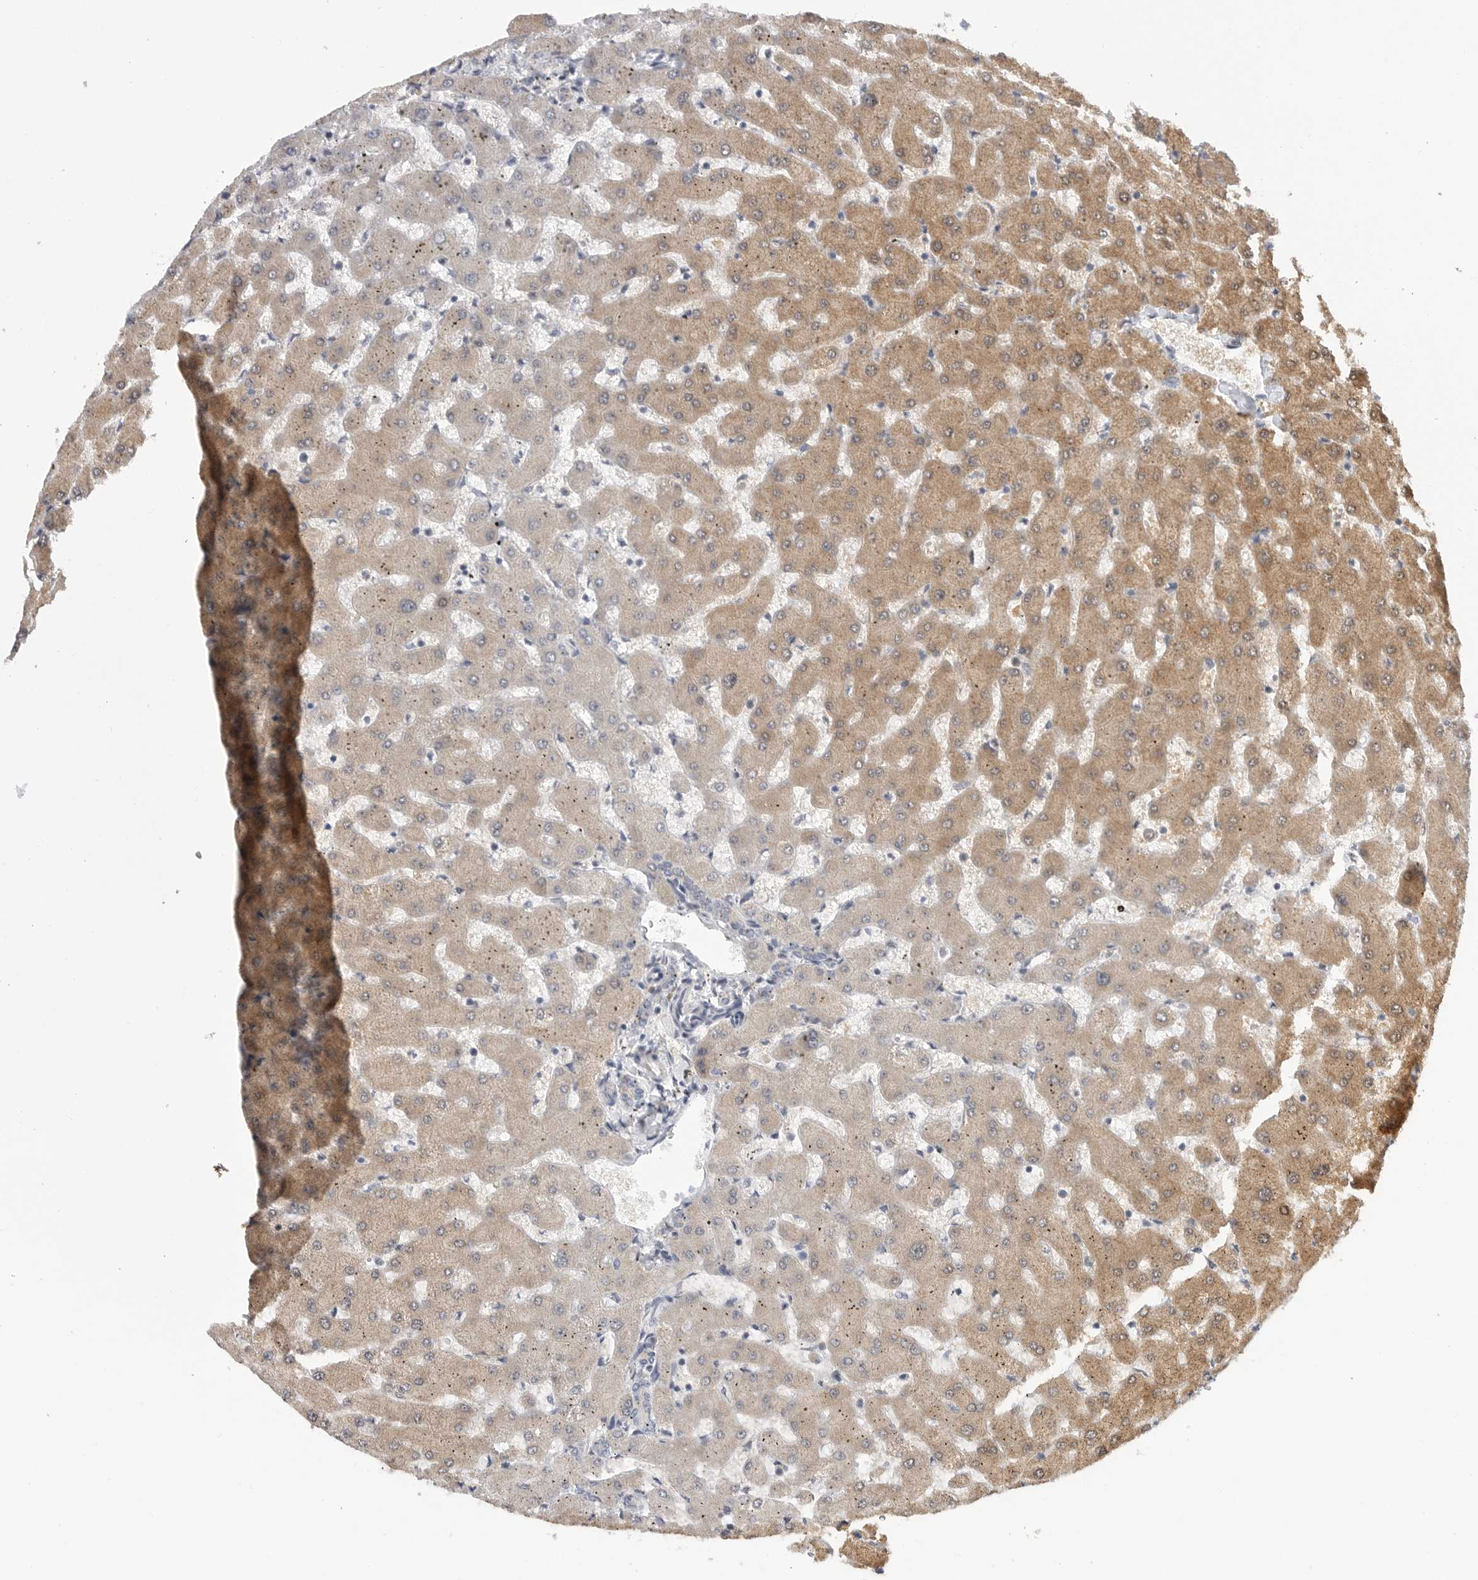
{"staining": {"intensity": "negative", "quantity": "none", "location": "none"}, "tissue": "liver", "cell_type": "Cholangiocytes", "image_type": "normal", "snomed": [{"axis": "morphology", "description": "Normal tissue, NOS"}, {"axis": "topography", "description": "Liver"}], "caption": "A histopathology image of human liver is negative for staining in cholangiocytes. Brightfield microscopy of immunohistochemistry stained with DAB (brown) and hematoxylin (blue), captured at high magnification.", "gene": "FBXO43", "patient": {"sex": "female", "age": 63}}